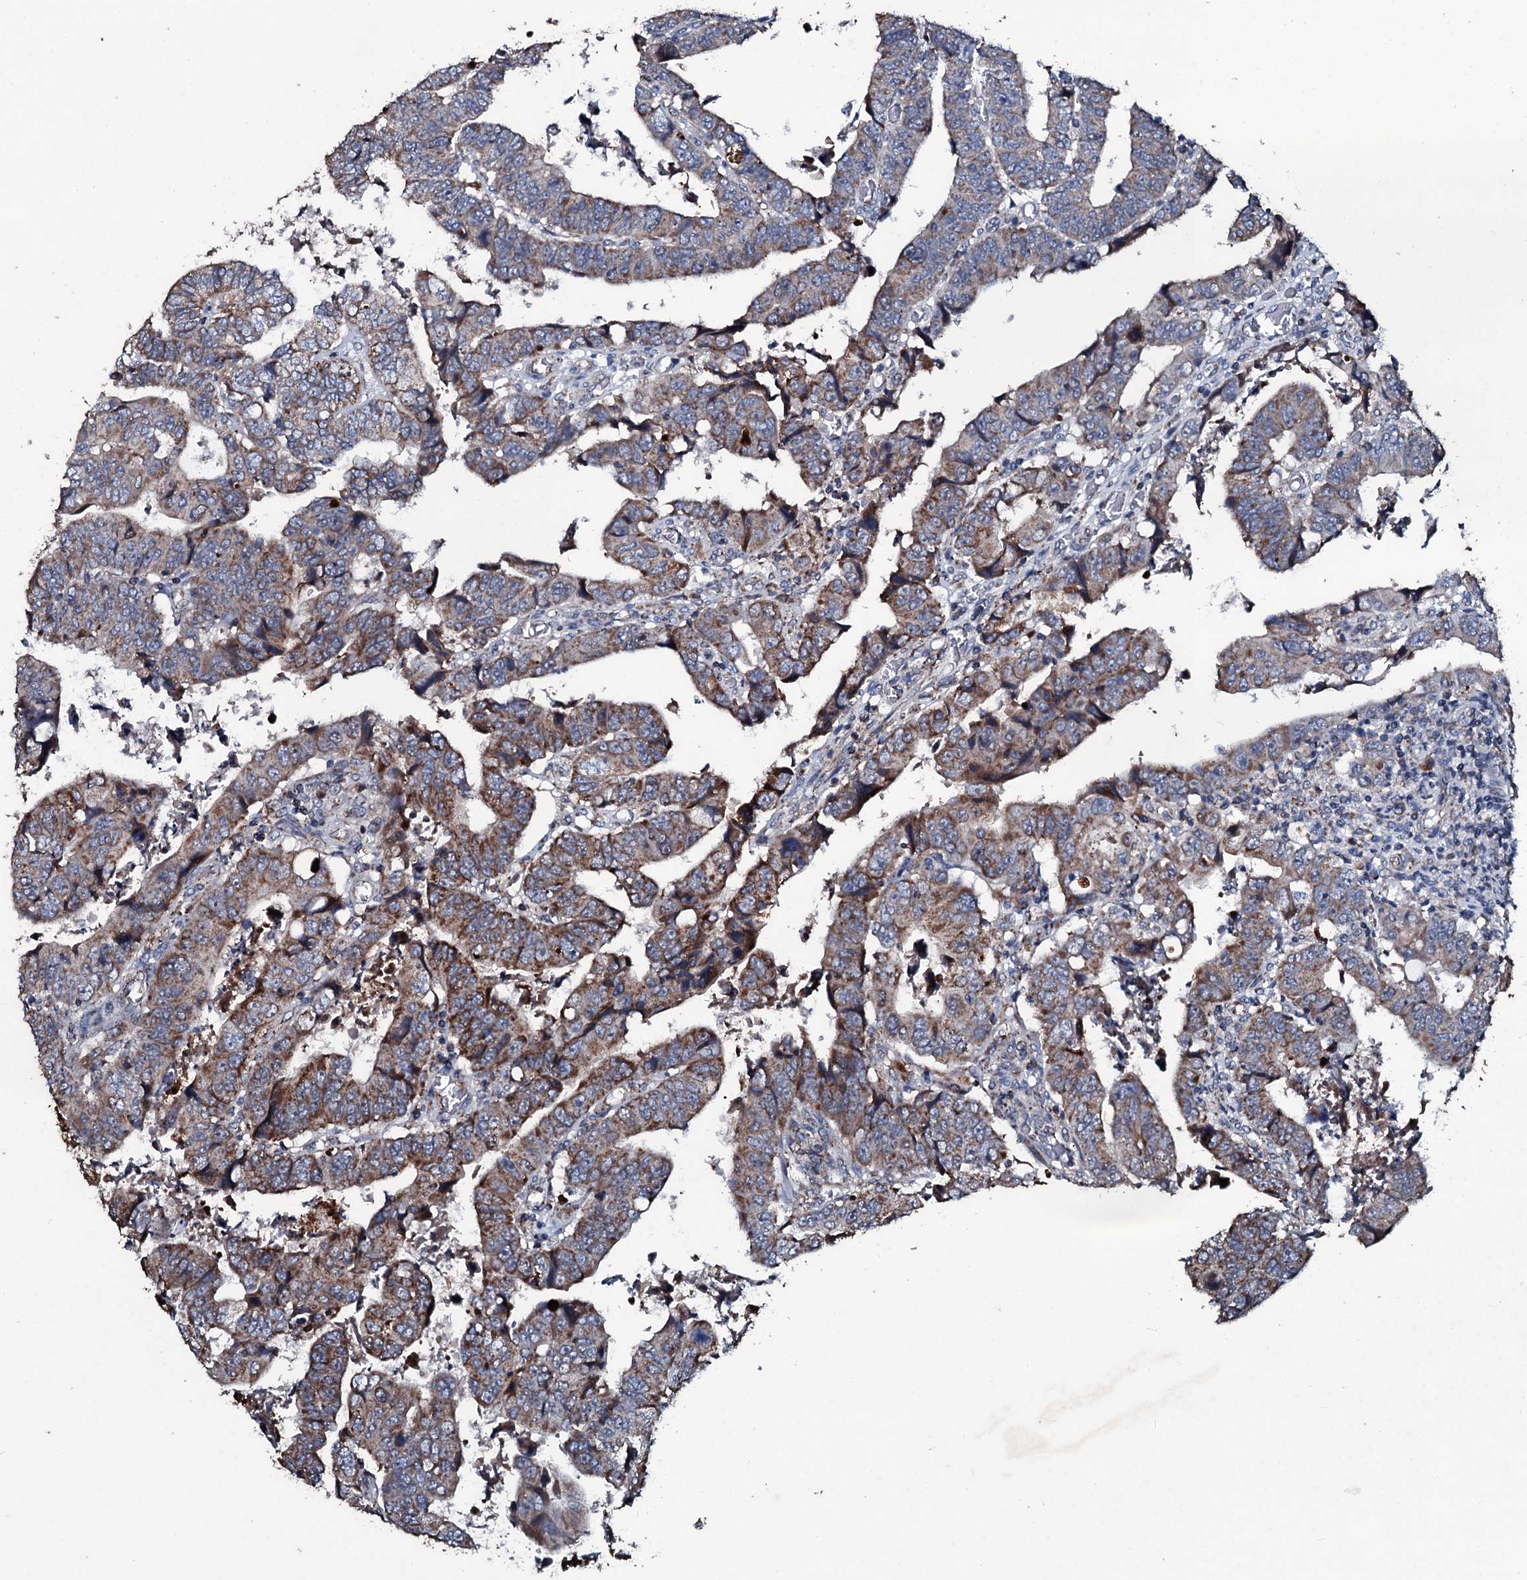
{"staining": {"intensity": "moderate", "quantity": "25%-75%", "location": "cytoplasmic/membranous"}, "tissue": "colorectal cancer", "cell_type": "Tumor cells", "image_type": "cancer", "snomed": [{"axis": "morphology", "description": "Normal tissue, NOS"}, {"axis": "morphology", "description": "Adenocarcinoma, NOS"}, {"axis": "topography", "description": "Rectum"}], "caption": "Protein expression analysis of human adenocarcinoma (colorectal) reveals moderate cytoplasmic/membranous staining in approximately 25%-75% of tumor cells.", "gene": "DYNC2I2", "patient": {"sex": "female", "age": 65}}